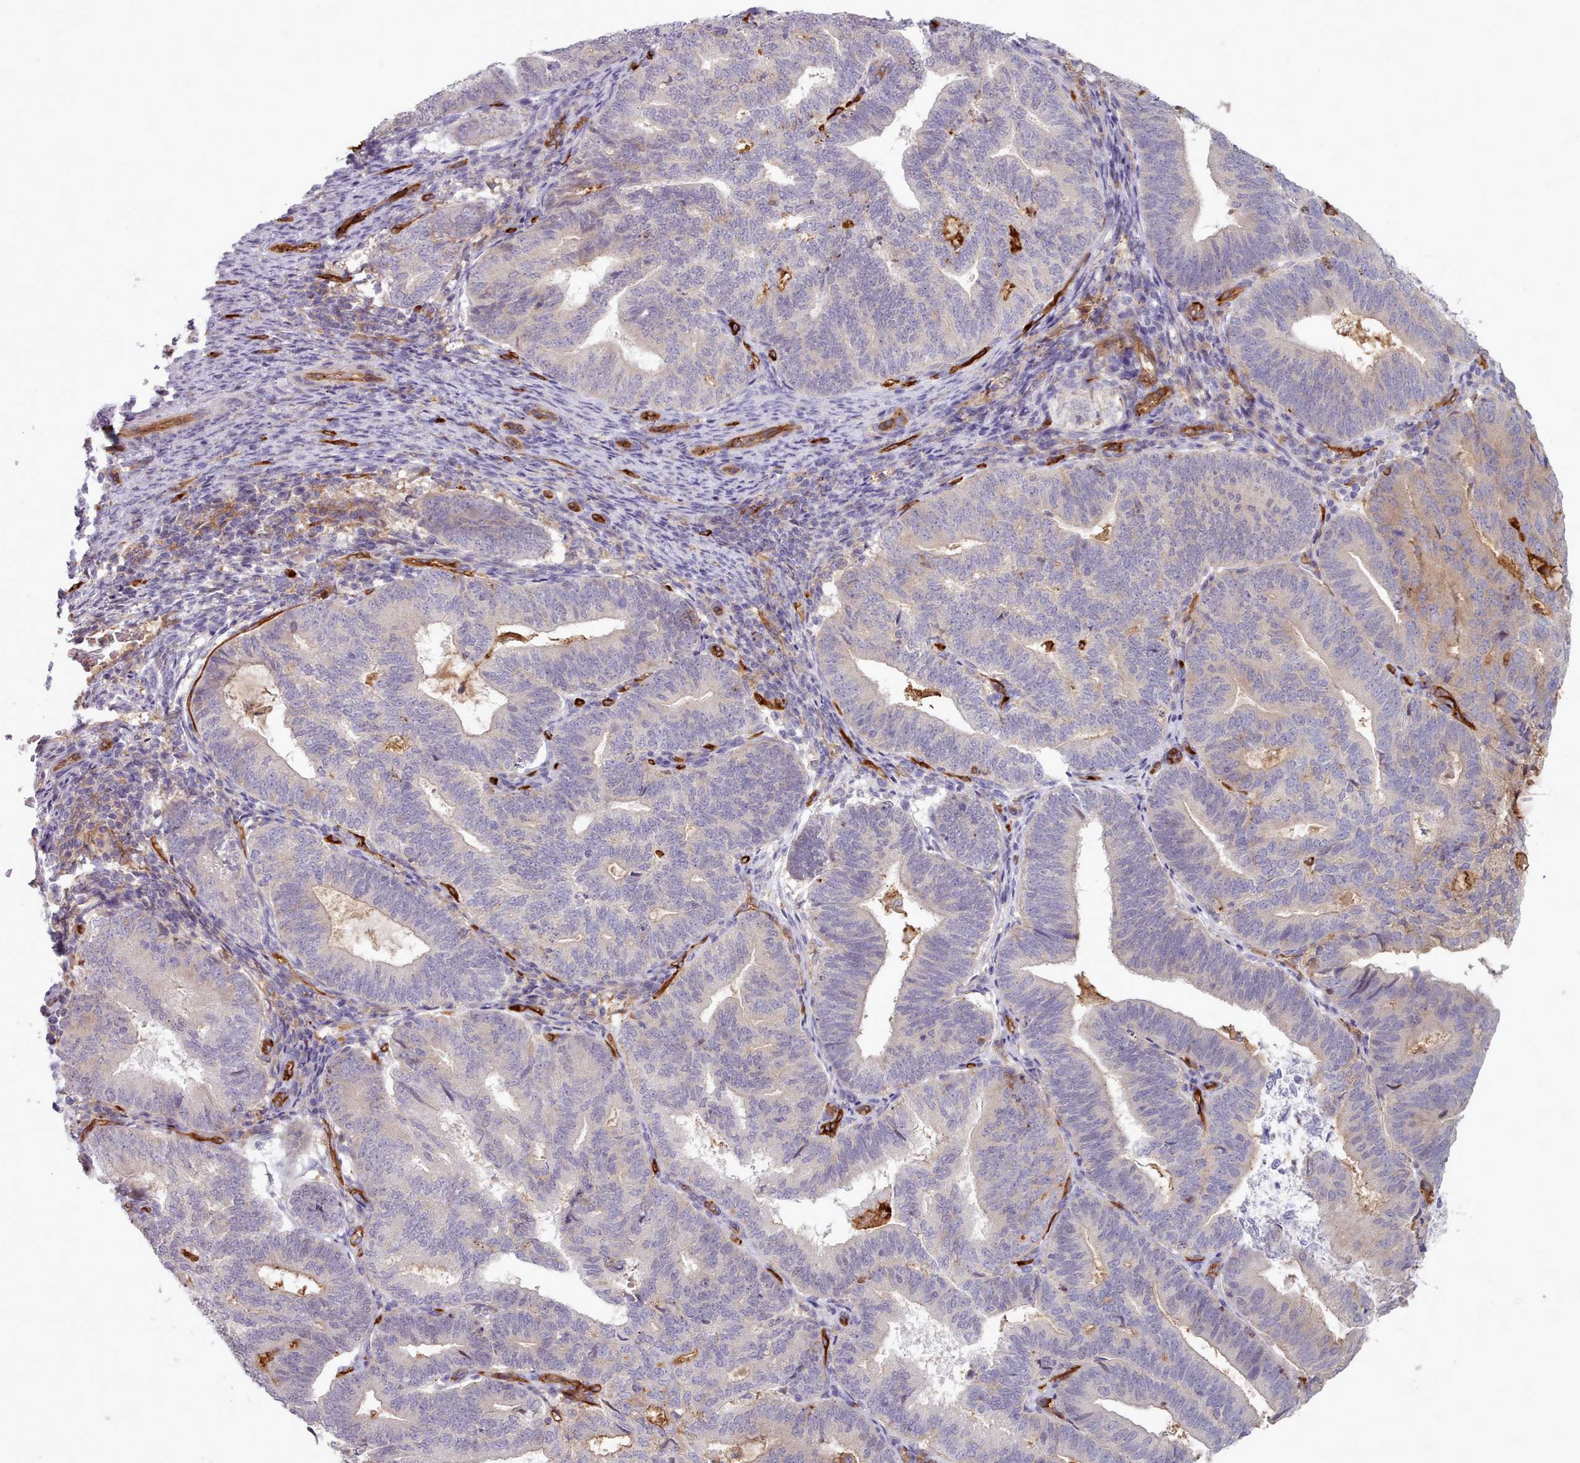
{"staining": {"intensity": "negative", "quantity": "none", "location": "none"}, "tissue": "endometrial cancer", "cell_type": "Tumor cells", "image_type": "cancer", "snomed": [{"axis": "morphology", "description": "Adenocarcinoma, NOS"}, {"axis": "topography", "description": "Endometrium"}], "caption": "Immunohistochemistry (IHC) histopathology image of adenocarcinoma (endometrial) stained for a protein (brown), which shows no staining in tumor cells.", "gene": "CD300LF", "patient": {"sex": "female", "age": 70}}